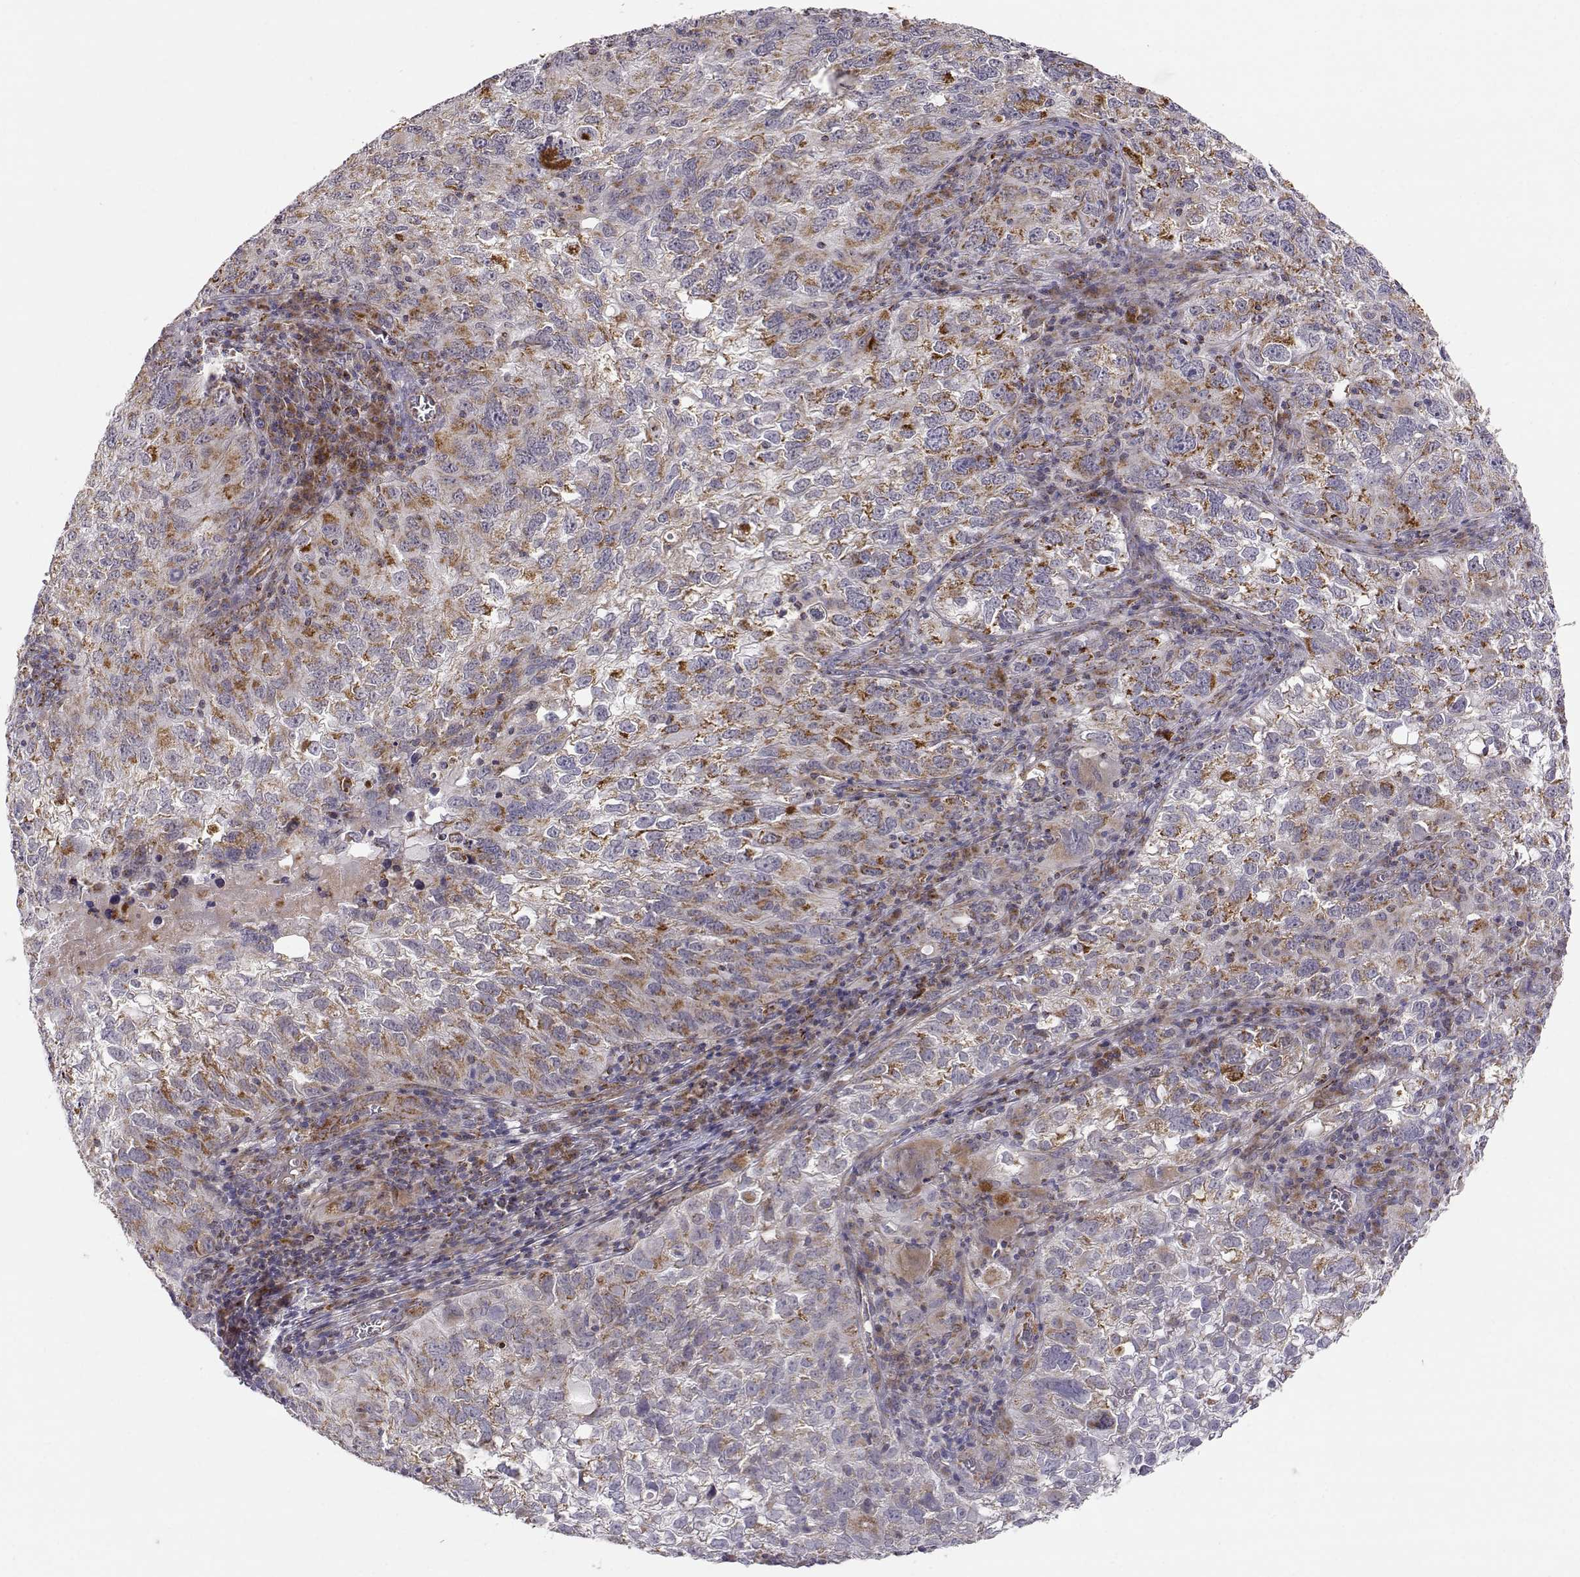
{"staining": {"intensity": "moderate", "quantity": "25%-75%", "location": "cytoplasmic/membranous"}, "tissue": "cervical cancer", "cell_type": "Tumor cells", "image_type": "cancer", "snomed": [{"axis": "morphology", "description": "Squamous cell carcinoma, NOS"}, {"axis": "topography", "description": "Cervix"}], "caption": "Protein analysis of cervical squamous cell carcinoma tissue exhibits moderate cytoplasmic/membranous expression in about 25%-75% of tumor cells.", "gene": "EXOG", "patient": {"sex": "female", "age": 55}}